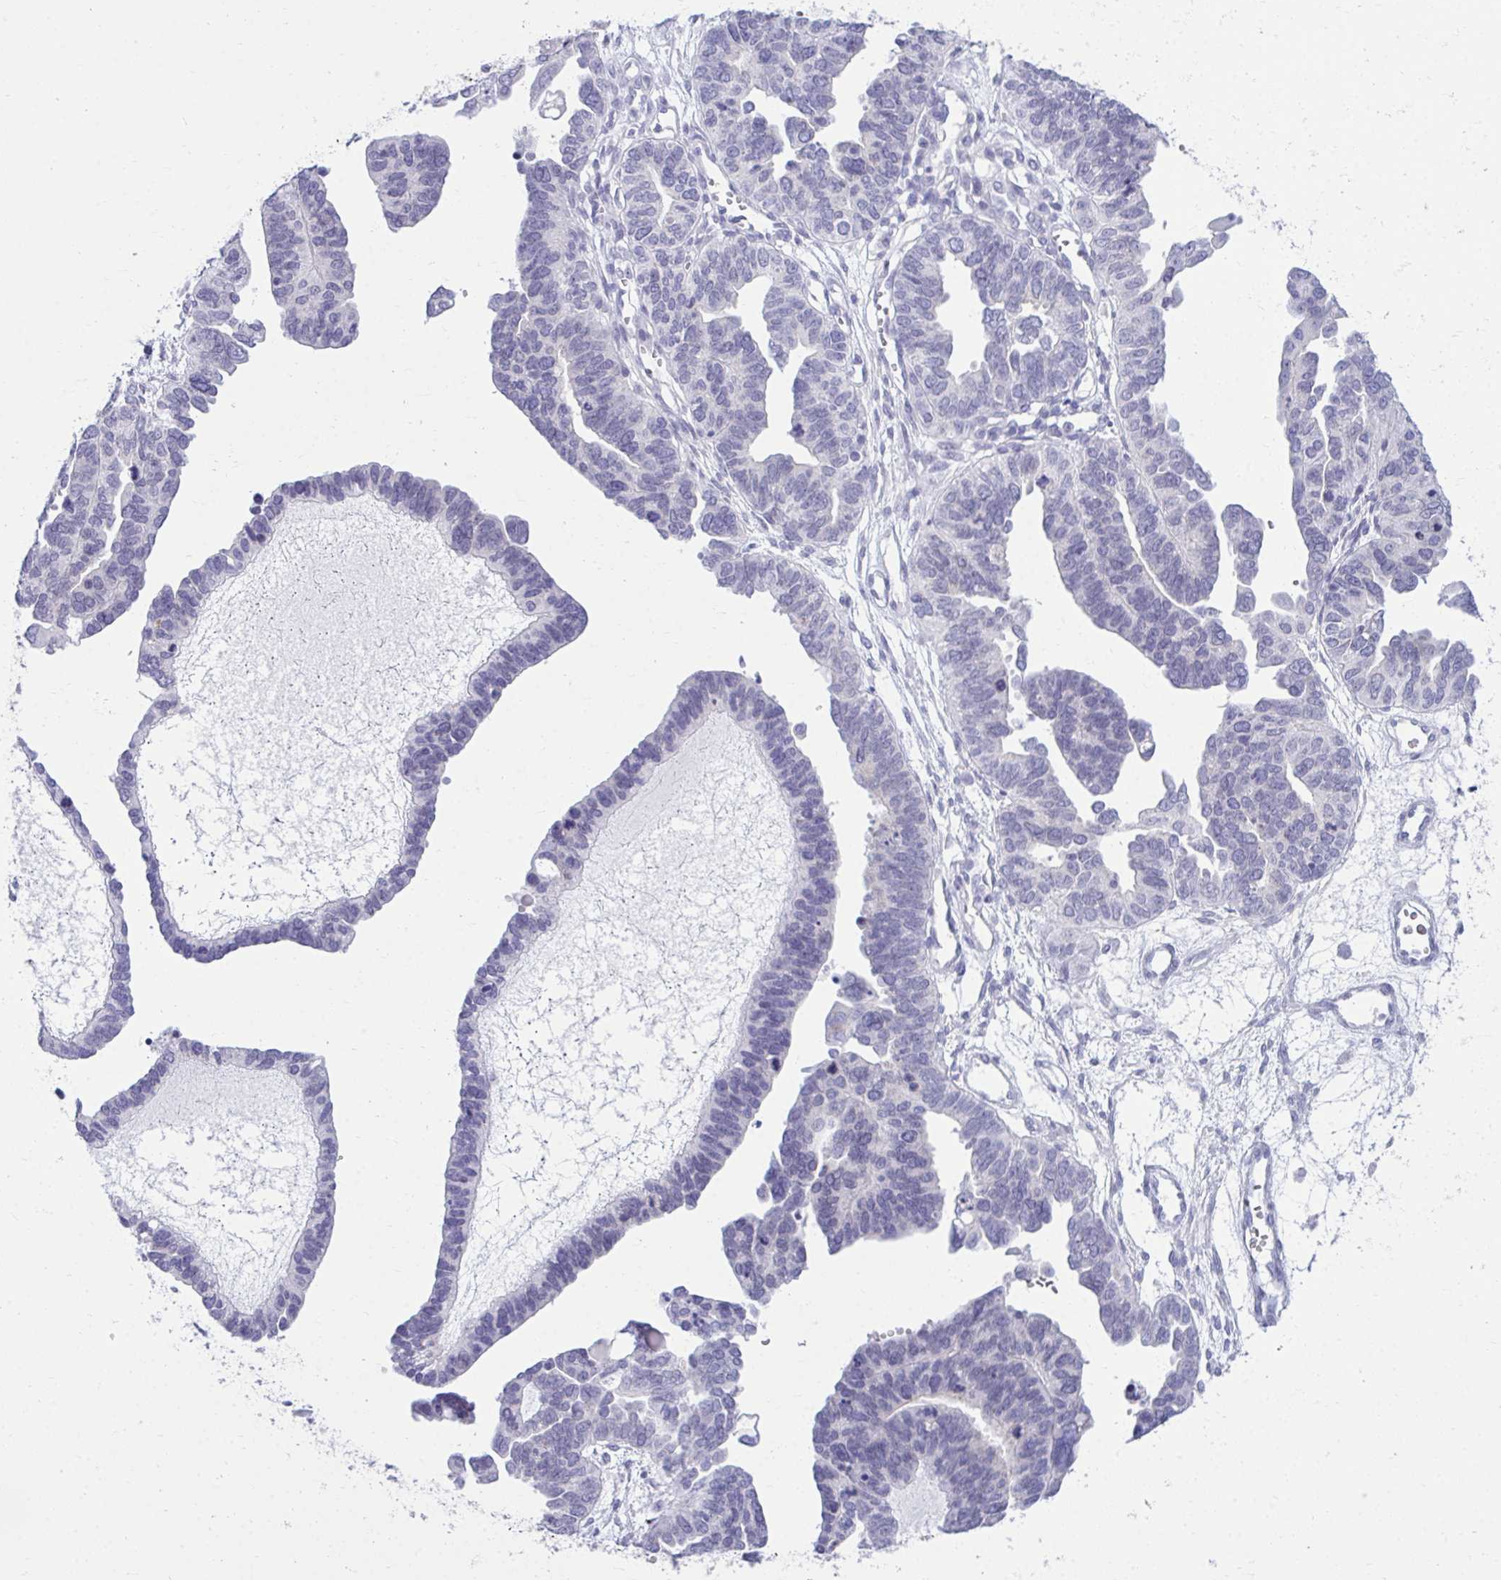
{"staining": {"intensity": "negative", "quantity": "none", "location": "none"}, "tissue": "ovarian cancer", "cell_type": "Tumor cells", "image_type": "cancer", "snomed": [{"axis": "morphology", "description": "Cystadenocarcinoma, serous, NOS"}, {"axis": "topography", "description": "Ovary"}], "caption": "There is no significant expression in tumor cells of ovarian serous cystadenocarcinoma. (IHC, brightfield microscopy, high magnification).", "gene": "OR7A5", "patient": {"sex": "female", "age": 51}}